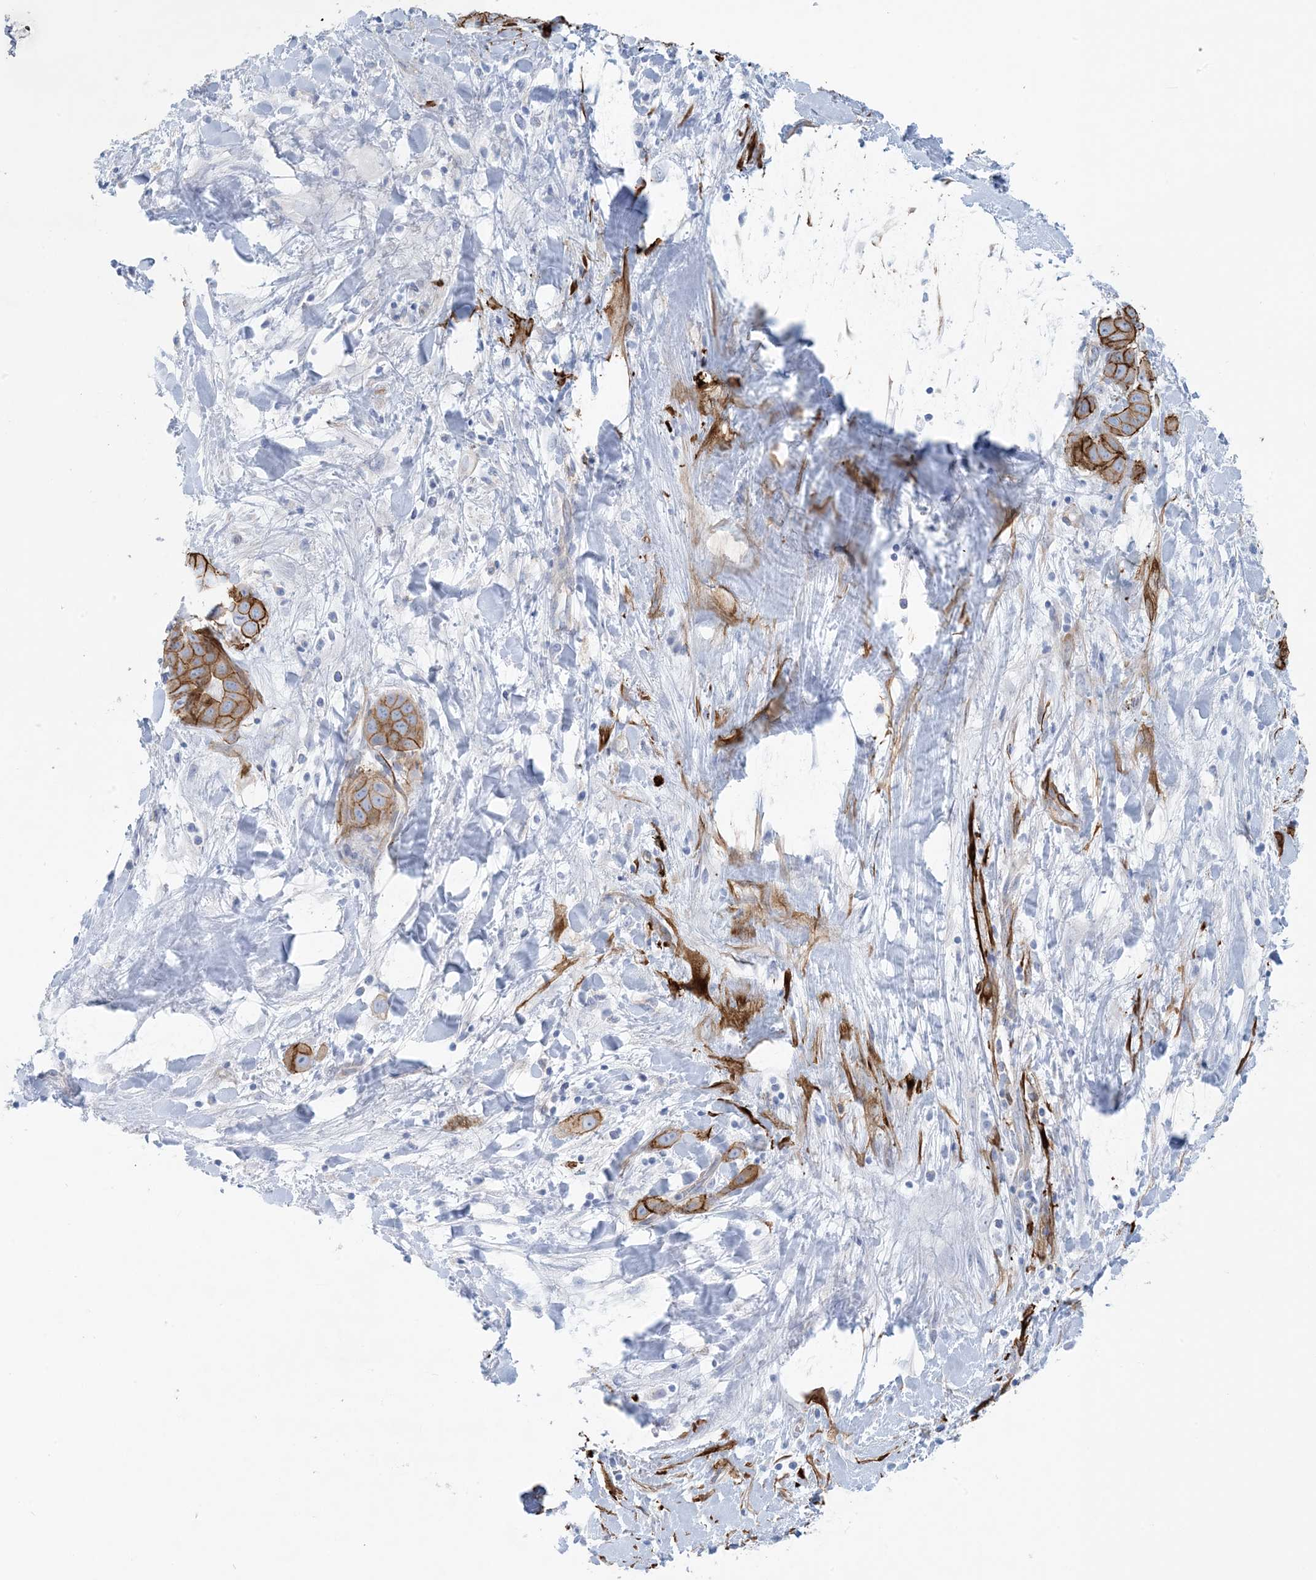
{"staining": {"intensity": "strong", "quantity": ">75%", "location": "cytoplasmic/membranous"}, "tissue": "liver cancer", "cell_type": "Tumor cells", "image_type": "cancer", "snomed": [{"axis": "morphology", "description": "Cholangiocarcinoma"}, {"axis": "topography", "description": "Liver"}], "caption": "Tumor cells display high levels of strong cytoplasmic/membranous expression in approximately >75% of cells in liver cholangiocarcinoma.", "gene": "SHANK1", "patient": {"sex": "female", "age": 52}}